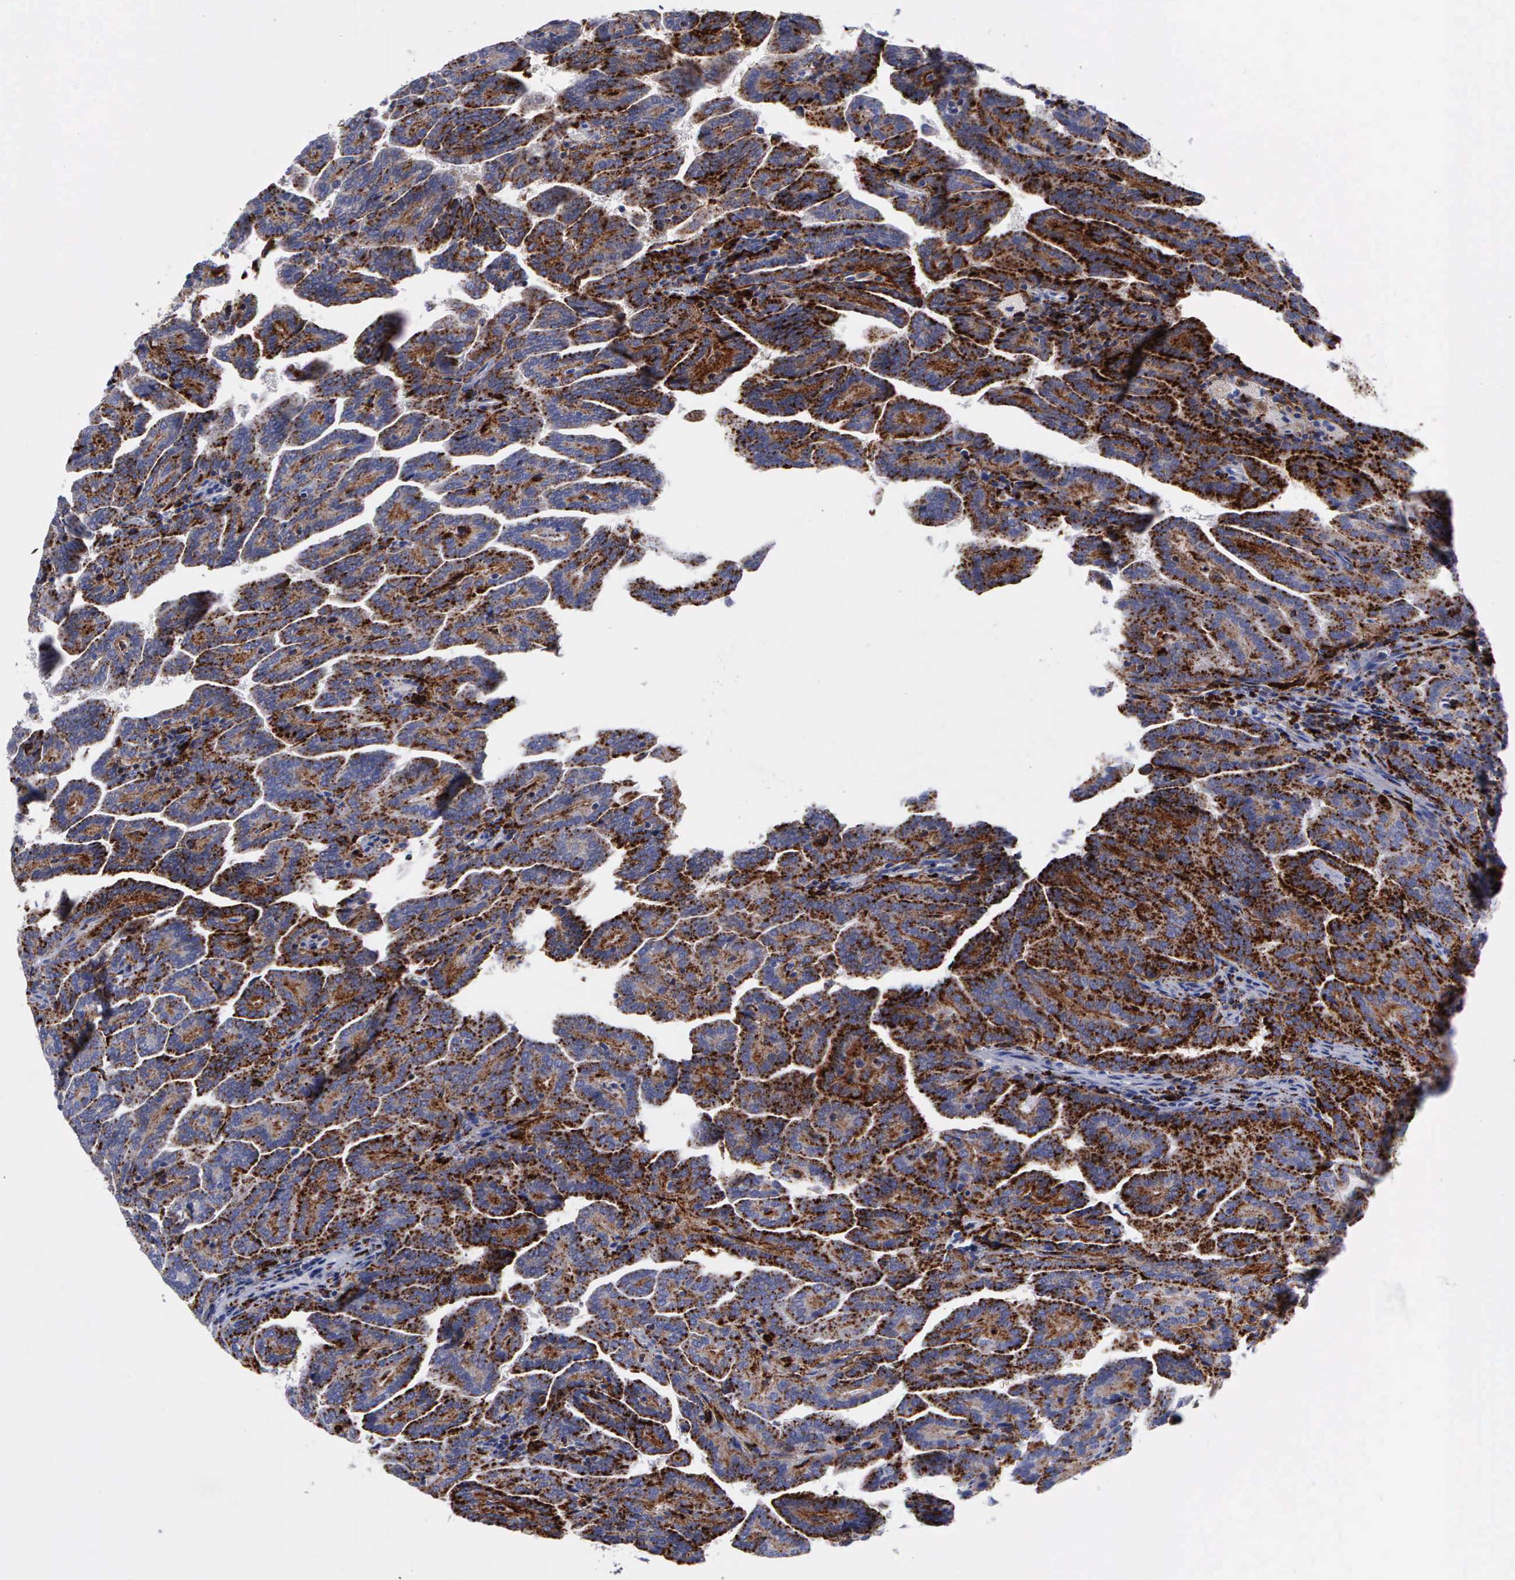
{"staining": {"intensity": "strong", "quantity": ">75%", "location": "cytoplasmic/membranous"}, "tissue": "renal cancer", "cell_type": "Tumor cells", "image_type": "cancer", "snomed": [{"axis": "morphology", "description": "Adenocarcinoma, NOS"}, {"axis": "topography", "description": "Kidney"}], "caption": "Adenocarcinoma (renal) stained for a protein exhibits strong cytoplasmic/membranous positivity in tumor cells.", "gene": "CTSH", "patient": {"sex": "male", "age": 61}}